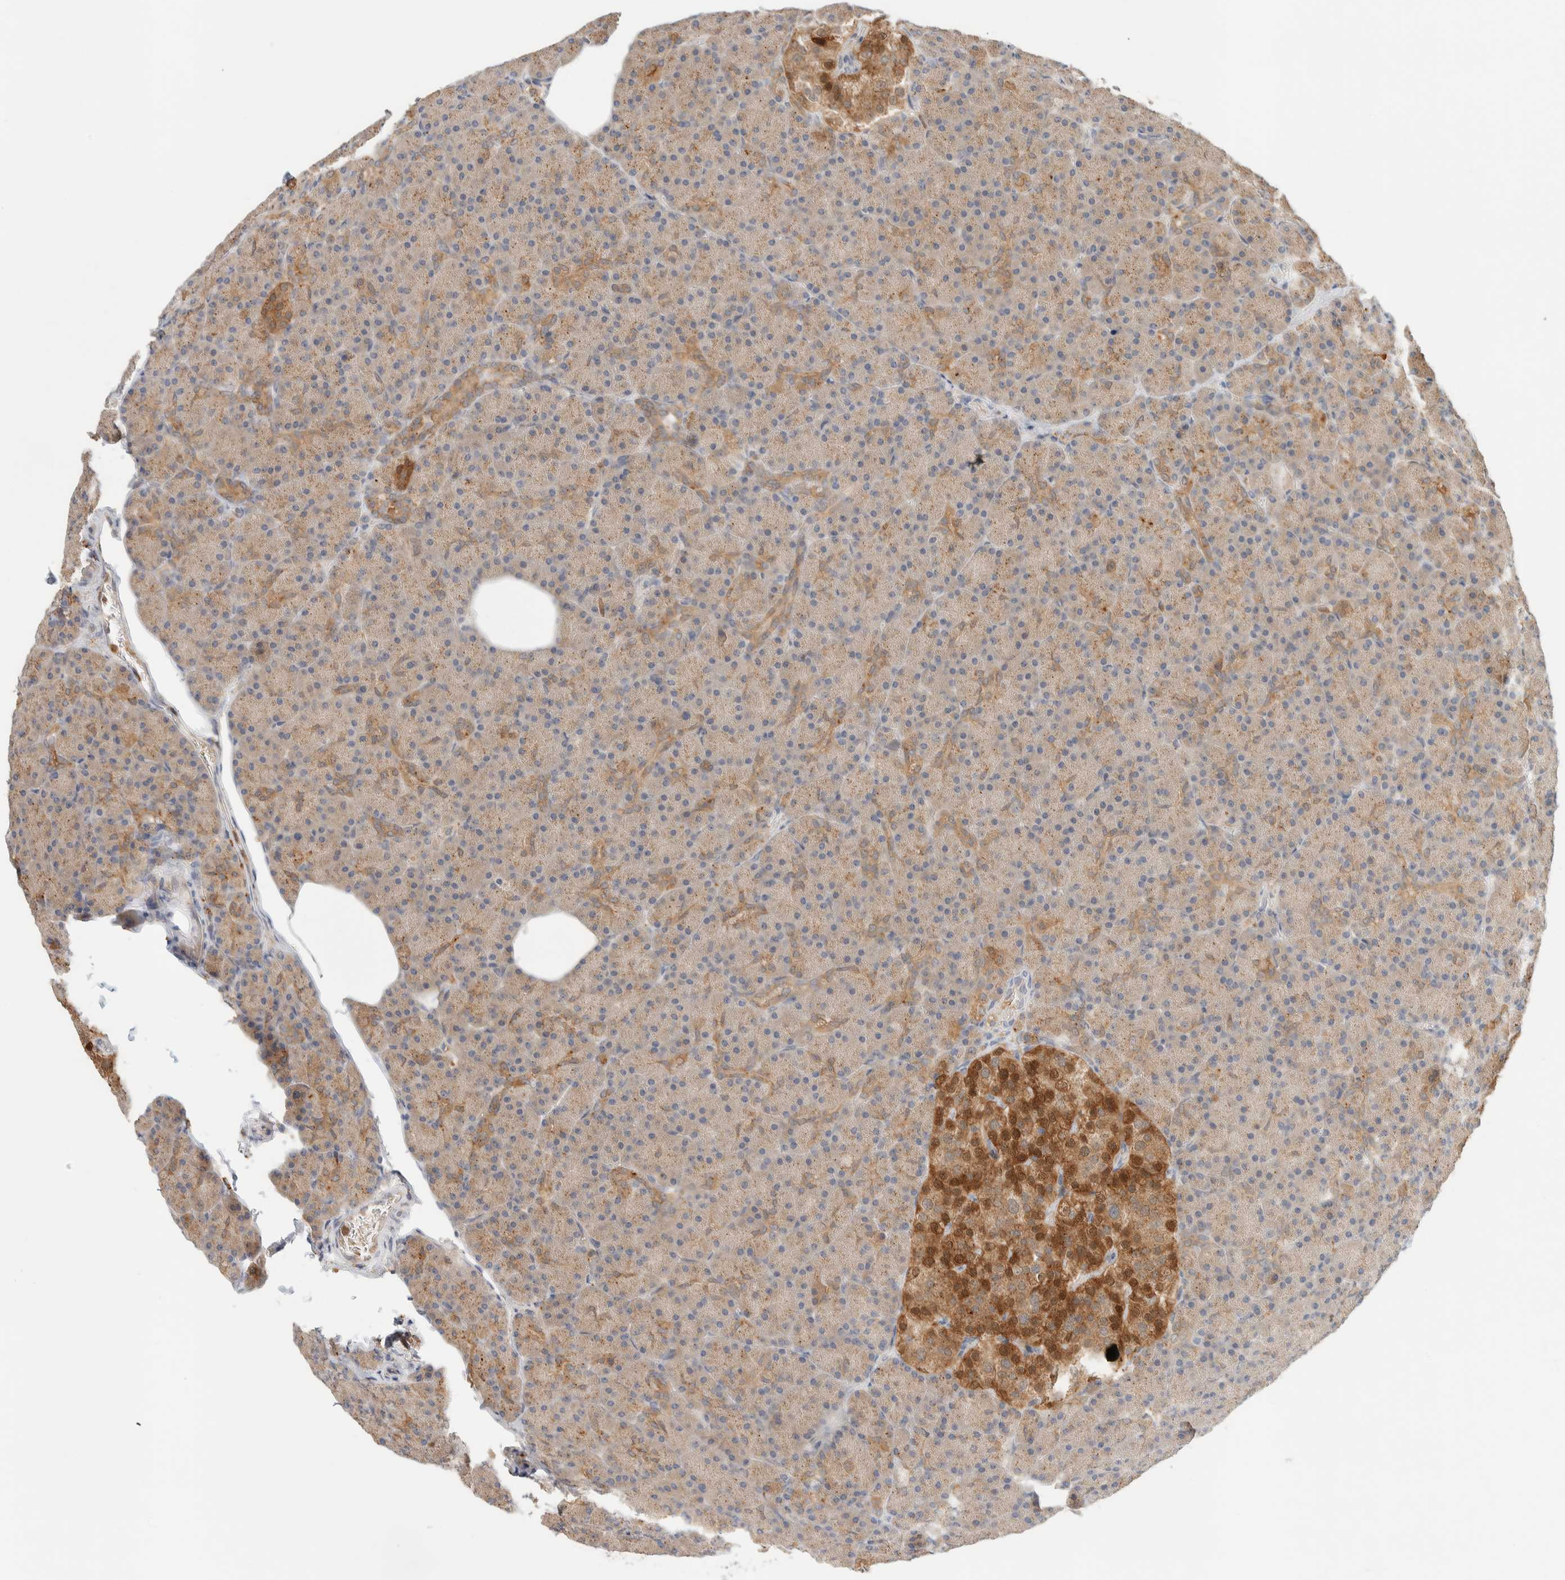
{"staining": {"intensity": "moderate", "quantity": "25%-75%", "location": "cytoplasmic/membranous"}, "tissue": "pancreas", "cell_type": "Exocrine glandular cells", "image_type": "normal", "snomed": [{"axis": "morphology", "description": "Normal tissue, NOS"}, {"axis": "topography", "description": "Pancreas"}], "caption": "Human pancreas stained for a protein (brown) demonstrates moderate cytoplasmic/membranous positive staining in approximately 25%-75% of exocrine glandular cells.", "gene": "GCLM", "patient": {"sex": "female", "age": 43}}